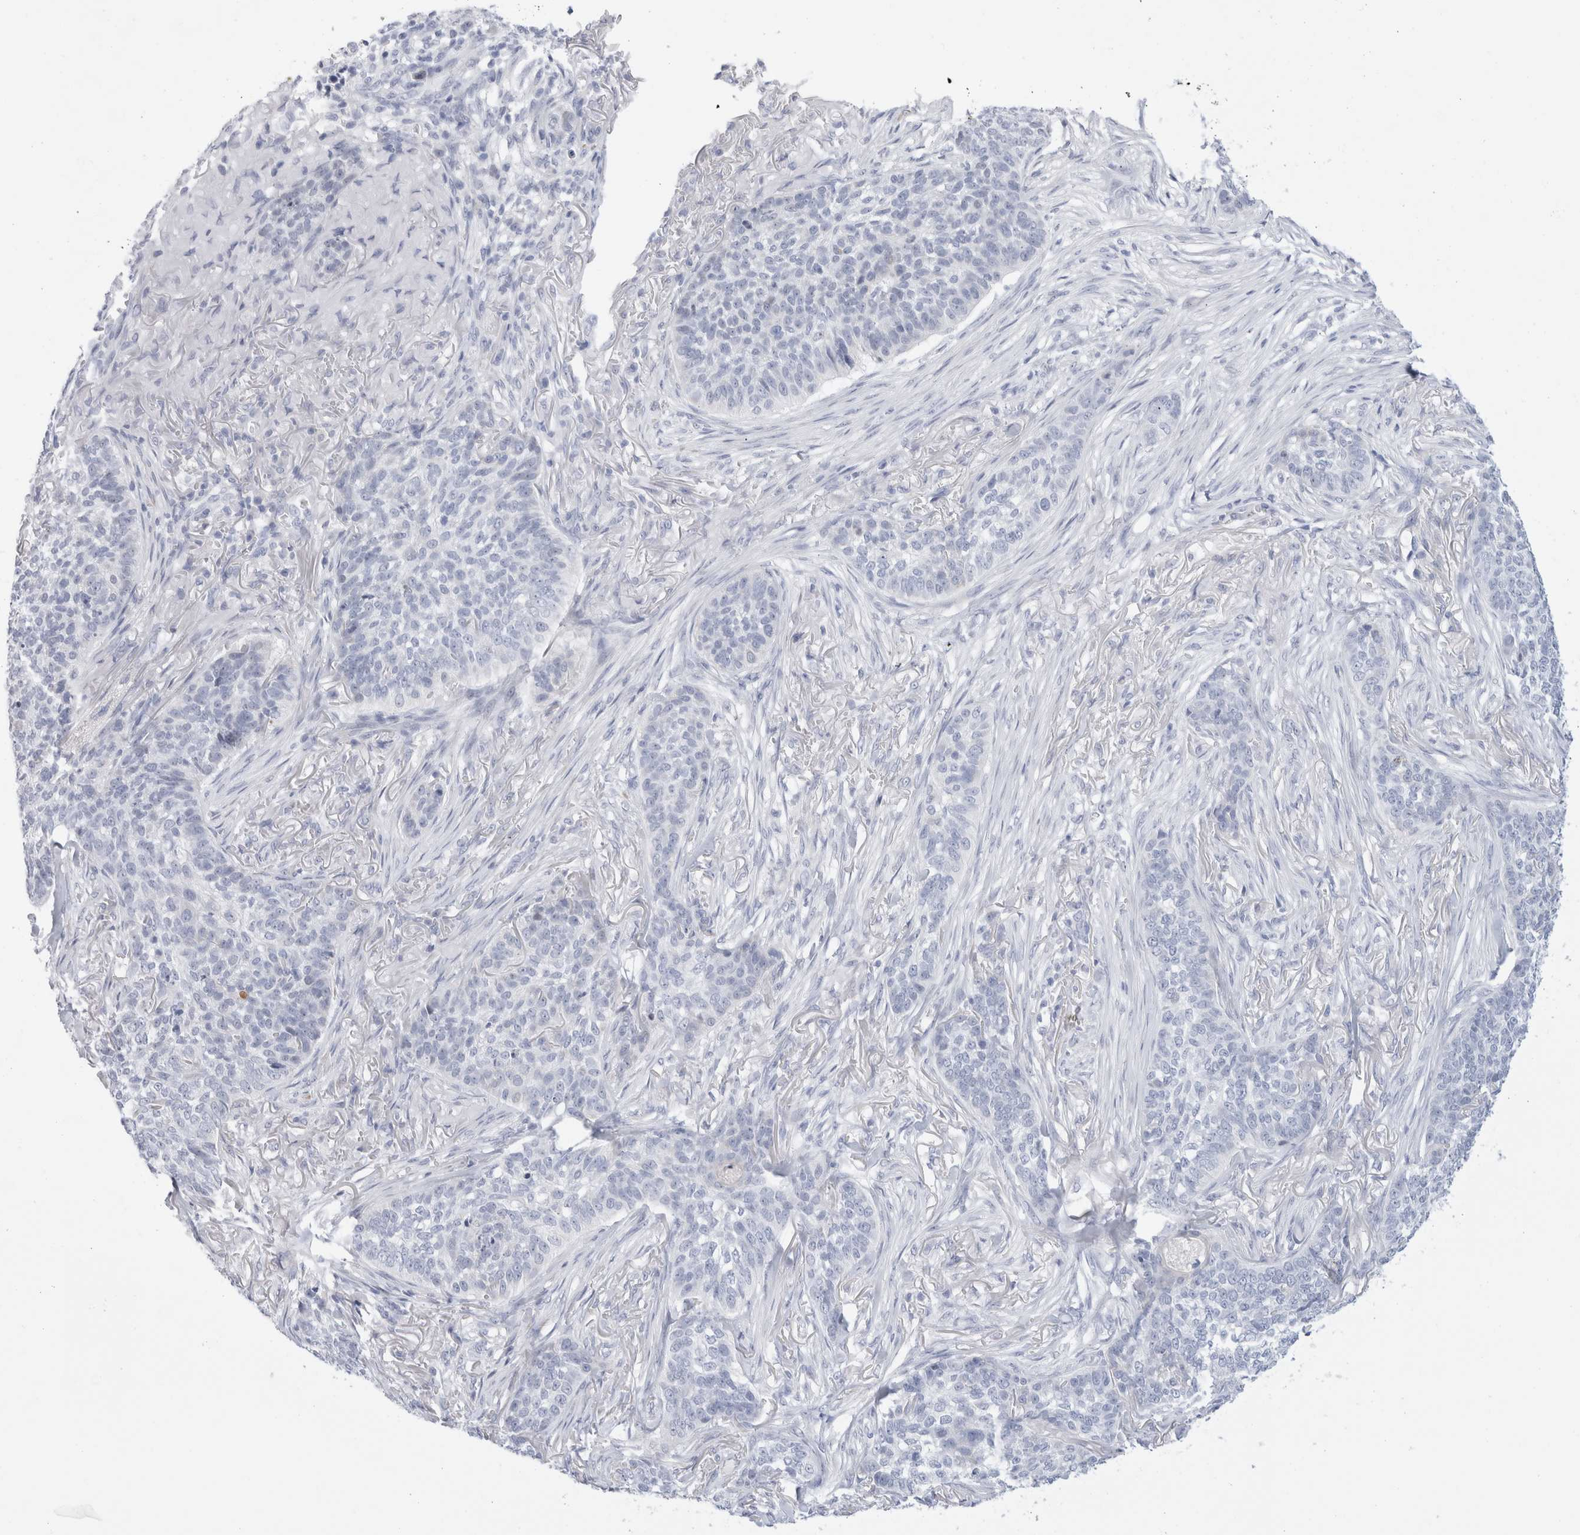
{"staining": {"intensity": "negative", "quantity": "none", "location": "none"}, "tissue": "skin cancer", "cell_type": "Tumor cells", "image_type": "cancer", "snomed": [{"axis": "morphology", "description": "Basal cell carcinoma"}, {"axis": "topography", "description": "Skin"}], "caption": "The histopathology image demonstrates no staining of tumor cells in skin basal cell carcinoma.", "gene": "MUC15", "patient": {"sex": "male", "age": 85}}